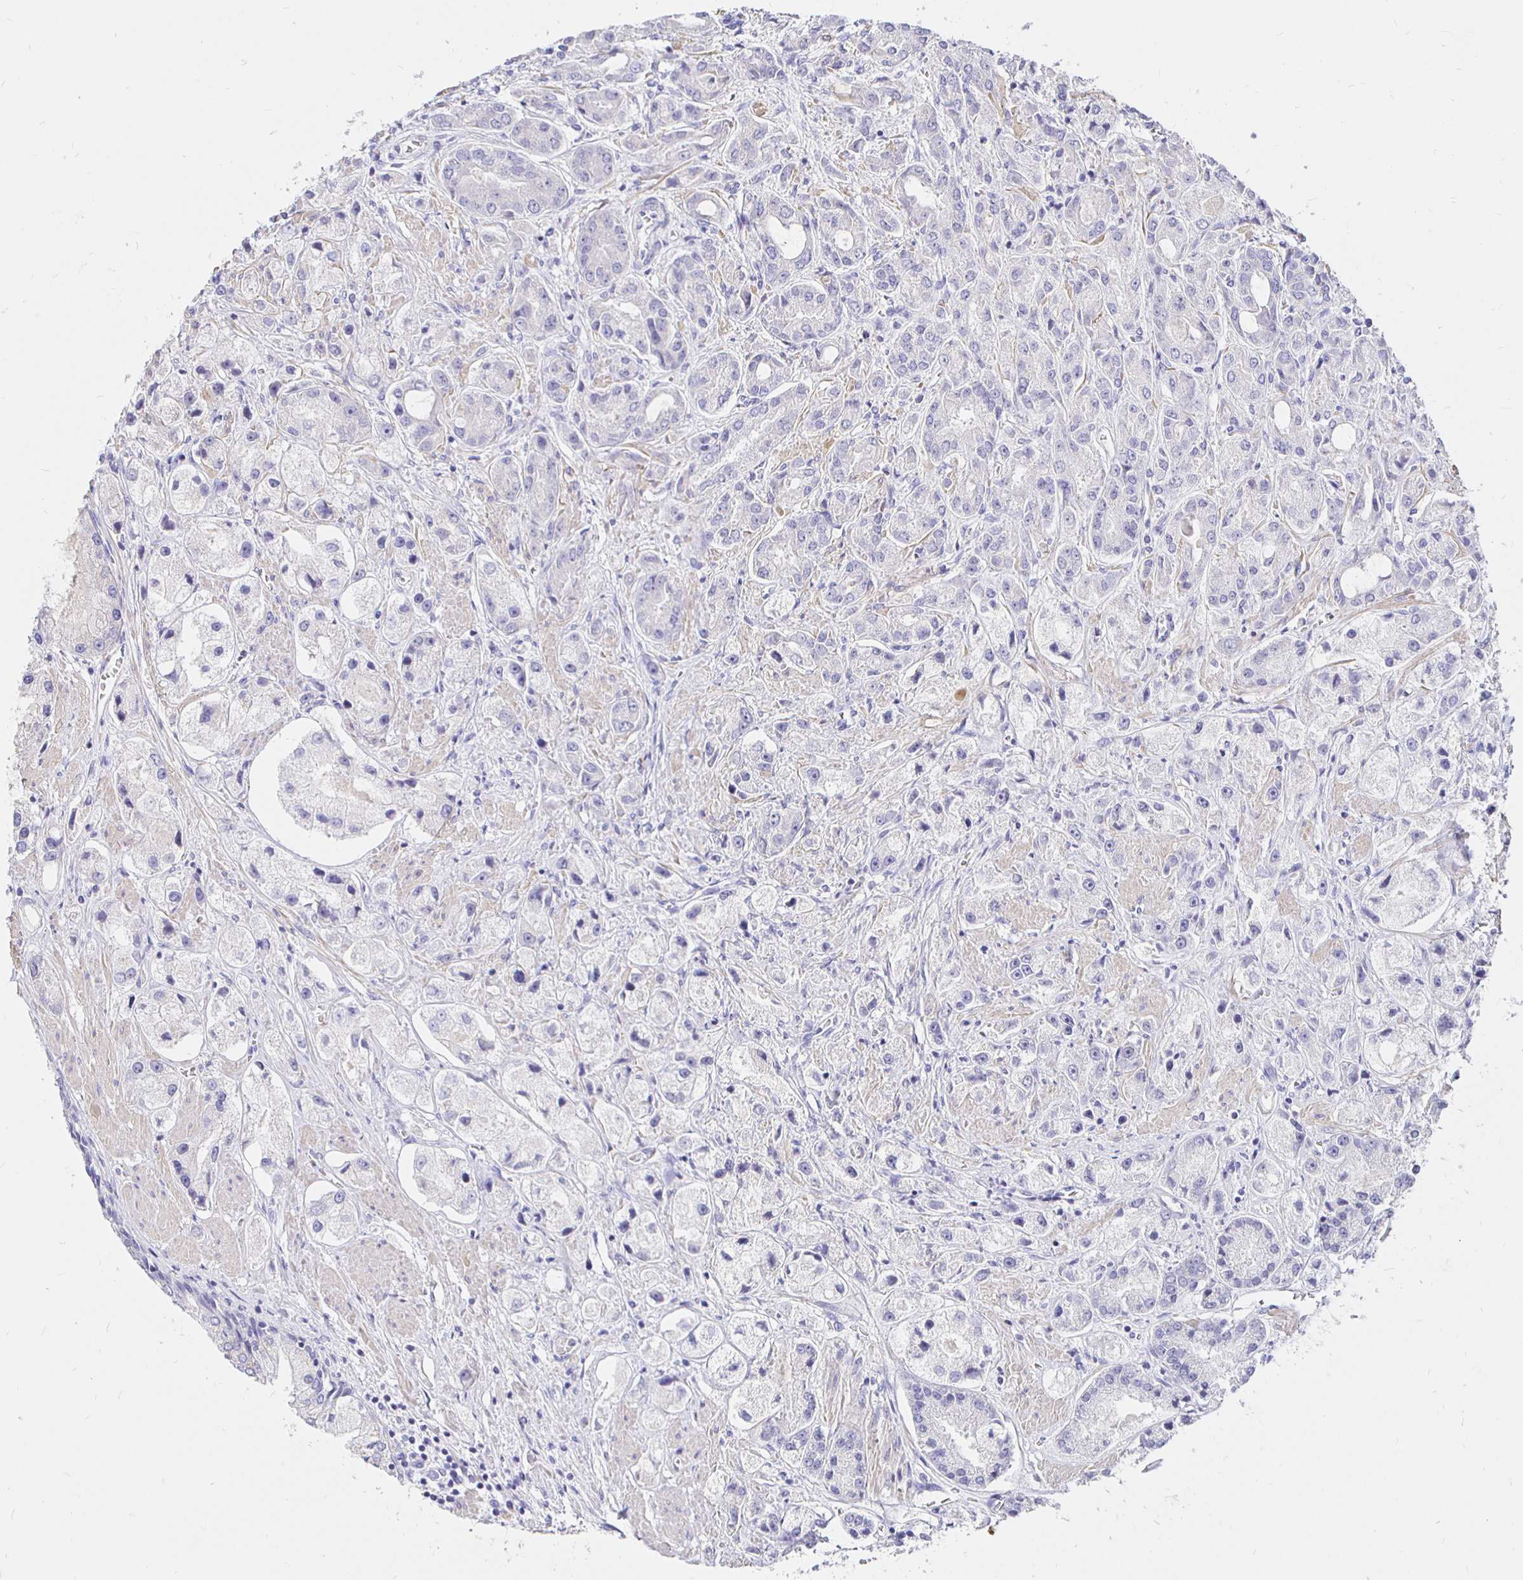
{"staining": {"intensity": "negative", "quantity": "none", "location": "none"}, "tissue": "prostate cancer", "cell_type": "Tumor cells", "image_type": "cancer", "snomed": [{"axis": "morphology", "description": "Adenocarcinoma, High grade"}, {"axis": "topography", "description": "Prostate"}], "caption": "This is an immunohistochemistry histopathology image of human high-grade adenocarcinoma (prostate). There is no positivity in tumor cells.", "gene": "NECAB1", "patient": {"sex": "male", "age": 67}}